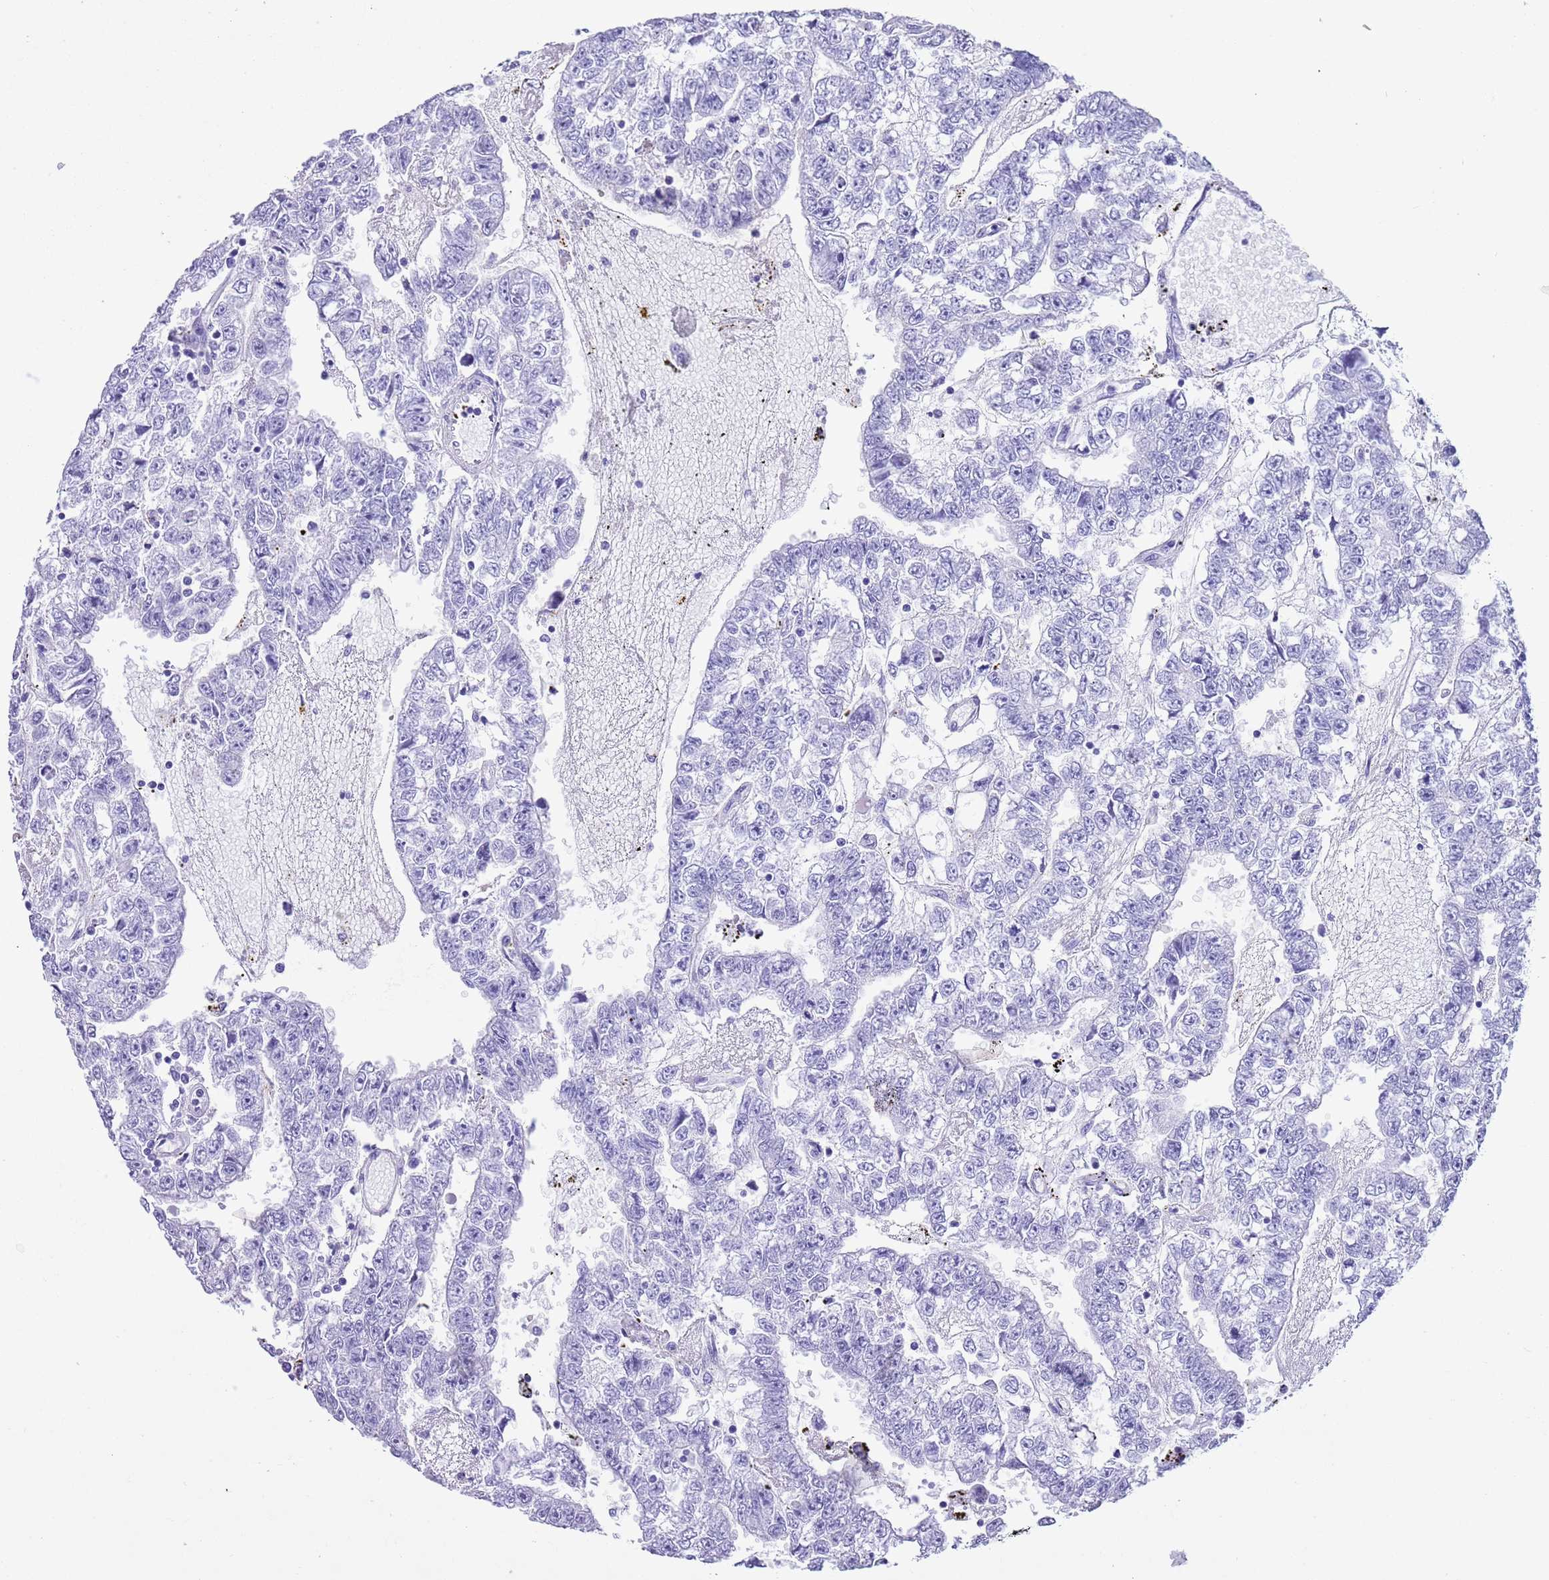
{"staining": {"intensity": "negative", "quantity": "none", "location": "none"}, "tissue": "testis cancer", "cell_type": "Tumor cells", "image_type": "cancer", "snomed": [{"axis": "morphology", "description": "Carcinoma, Embryonal, NOS"}, {"axis": "topography", "description": "Testis"}], "caption": "High magnification brightfield microscopy of testis cancer stained with DAB (3,3'-diaminobenzidine) (brown) and counterstained with hematoxylin (blue): tumor cells show no significant staining. Nuclei are stained in blue.", "gene": "TMEM185B", "patient": {"sex": "male", "age": 25}}